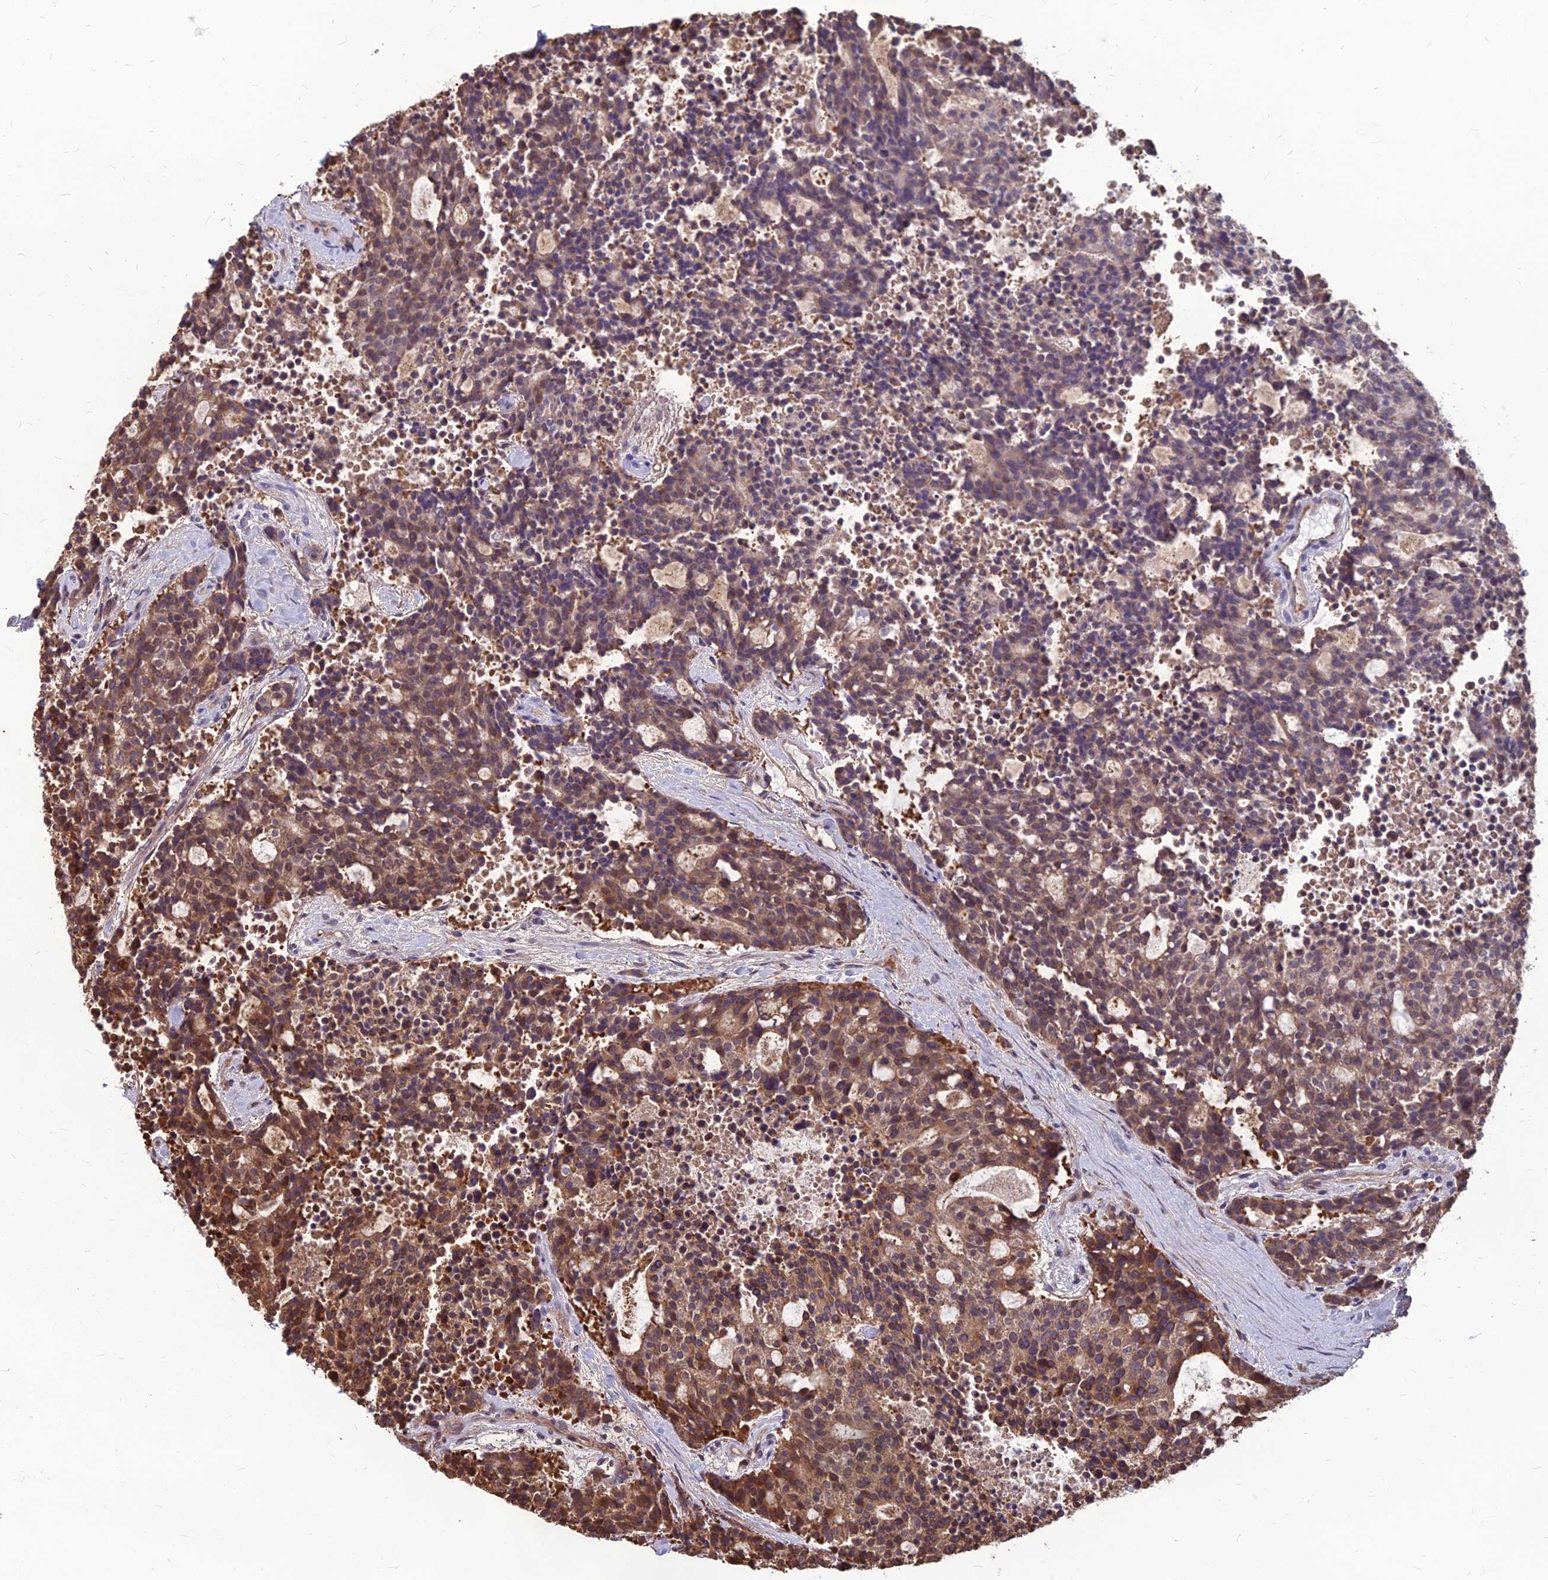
{"staining": {"intensity": "moderate", "quantity": "25%-75%", "location": "cytoplasmic/membranous"}, "tissue": "carcinoid", "cell_type": "Tumor cells", "image_type": "cancer", "snomed": [{"axis": "morphology", "description": "Carcinoid, malignant, NOS"}, {"axis": "topography", "description": "Pancreas"}], "caption": "This is a photomicrograph of immunohistochemistry staining of malignant carcinoid, which shows moderate staining in the cytoplasmic/membranous of tumor cells.", "gene": "LSM6", "patient": {"sex": "female", "age": 54}}